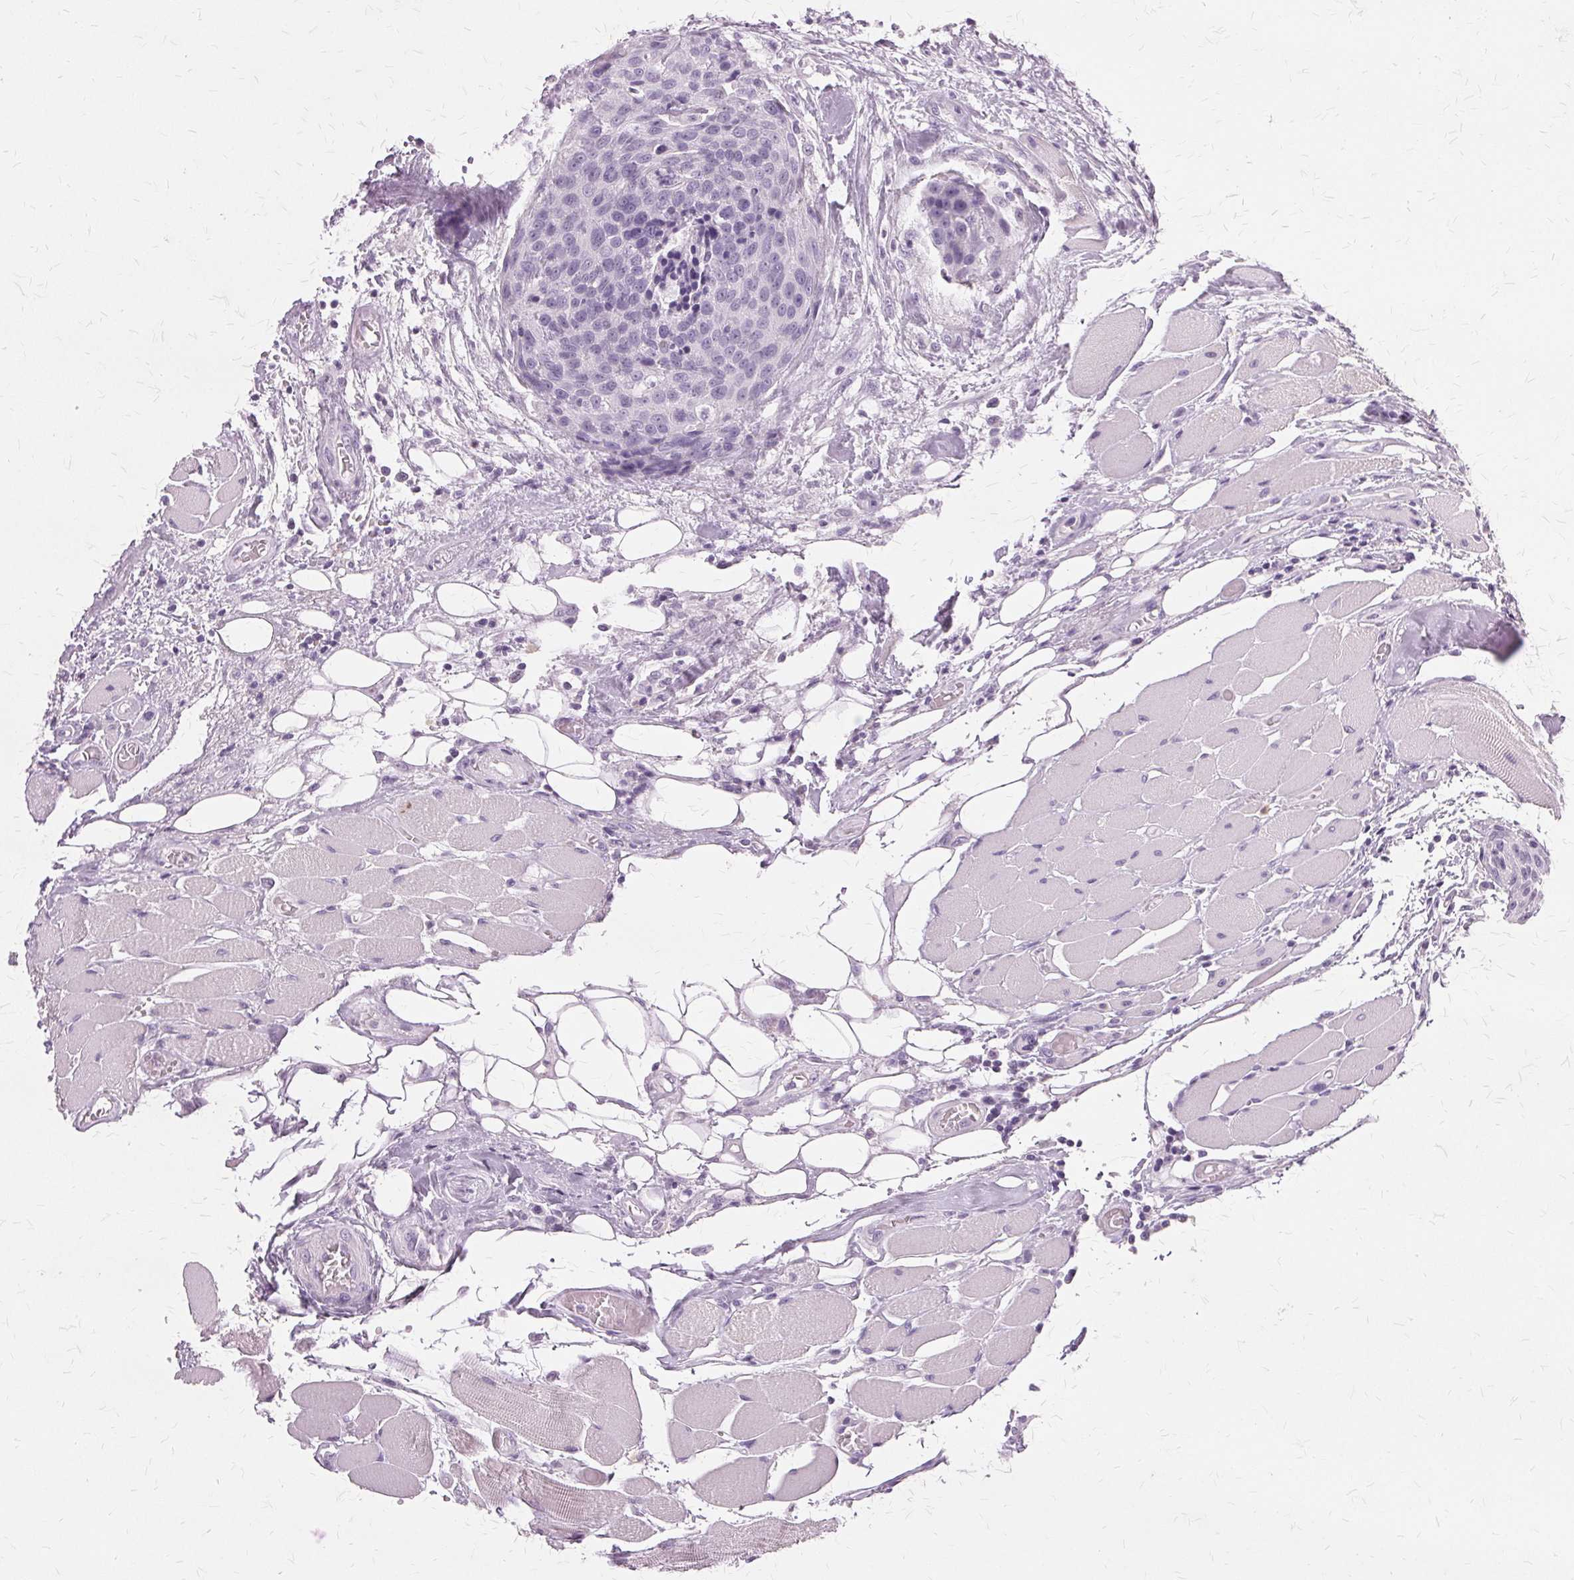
{"staining": {"intensity": "negative", "quantity": "none", "location": "none"}, "tissue": "head and neck cancer", "cell_type": "Tumor cells", "image_type": "cancer", "snomed": [{"axis": "morphology", "description": "Squamous cell carcinoma, NOS"}, {"axis": "topography", "description": "Oral tissue"}, {"axis": "topography", "description": "Head-Neck"}], "caption": "The photomicrograph exhibits no significant staining in tumor cells of head and neck squamous cell carcinoma. (Brightfield microscopy of DAB (3,3'-diaminobenzidine) immunohistochemistry at high magnification).", "gene": "SLC45A3", "patient": {"sex": "male", "age": 64}}